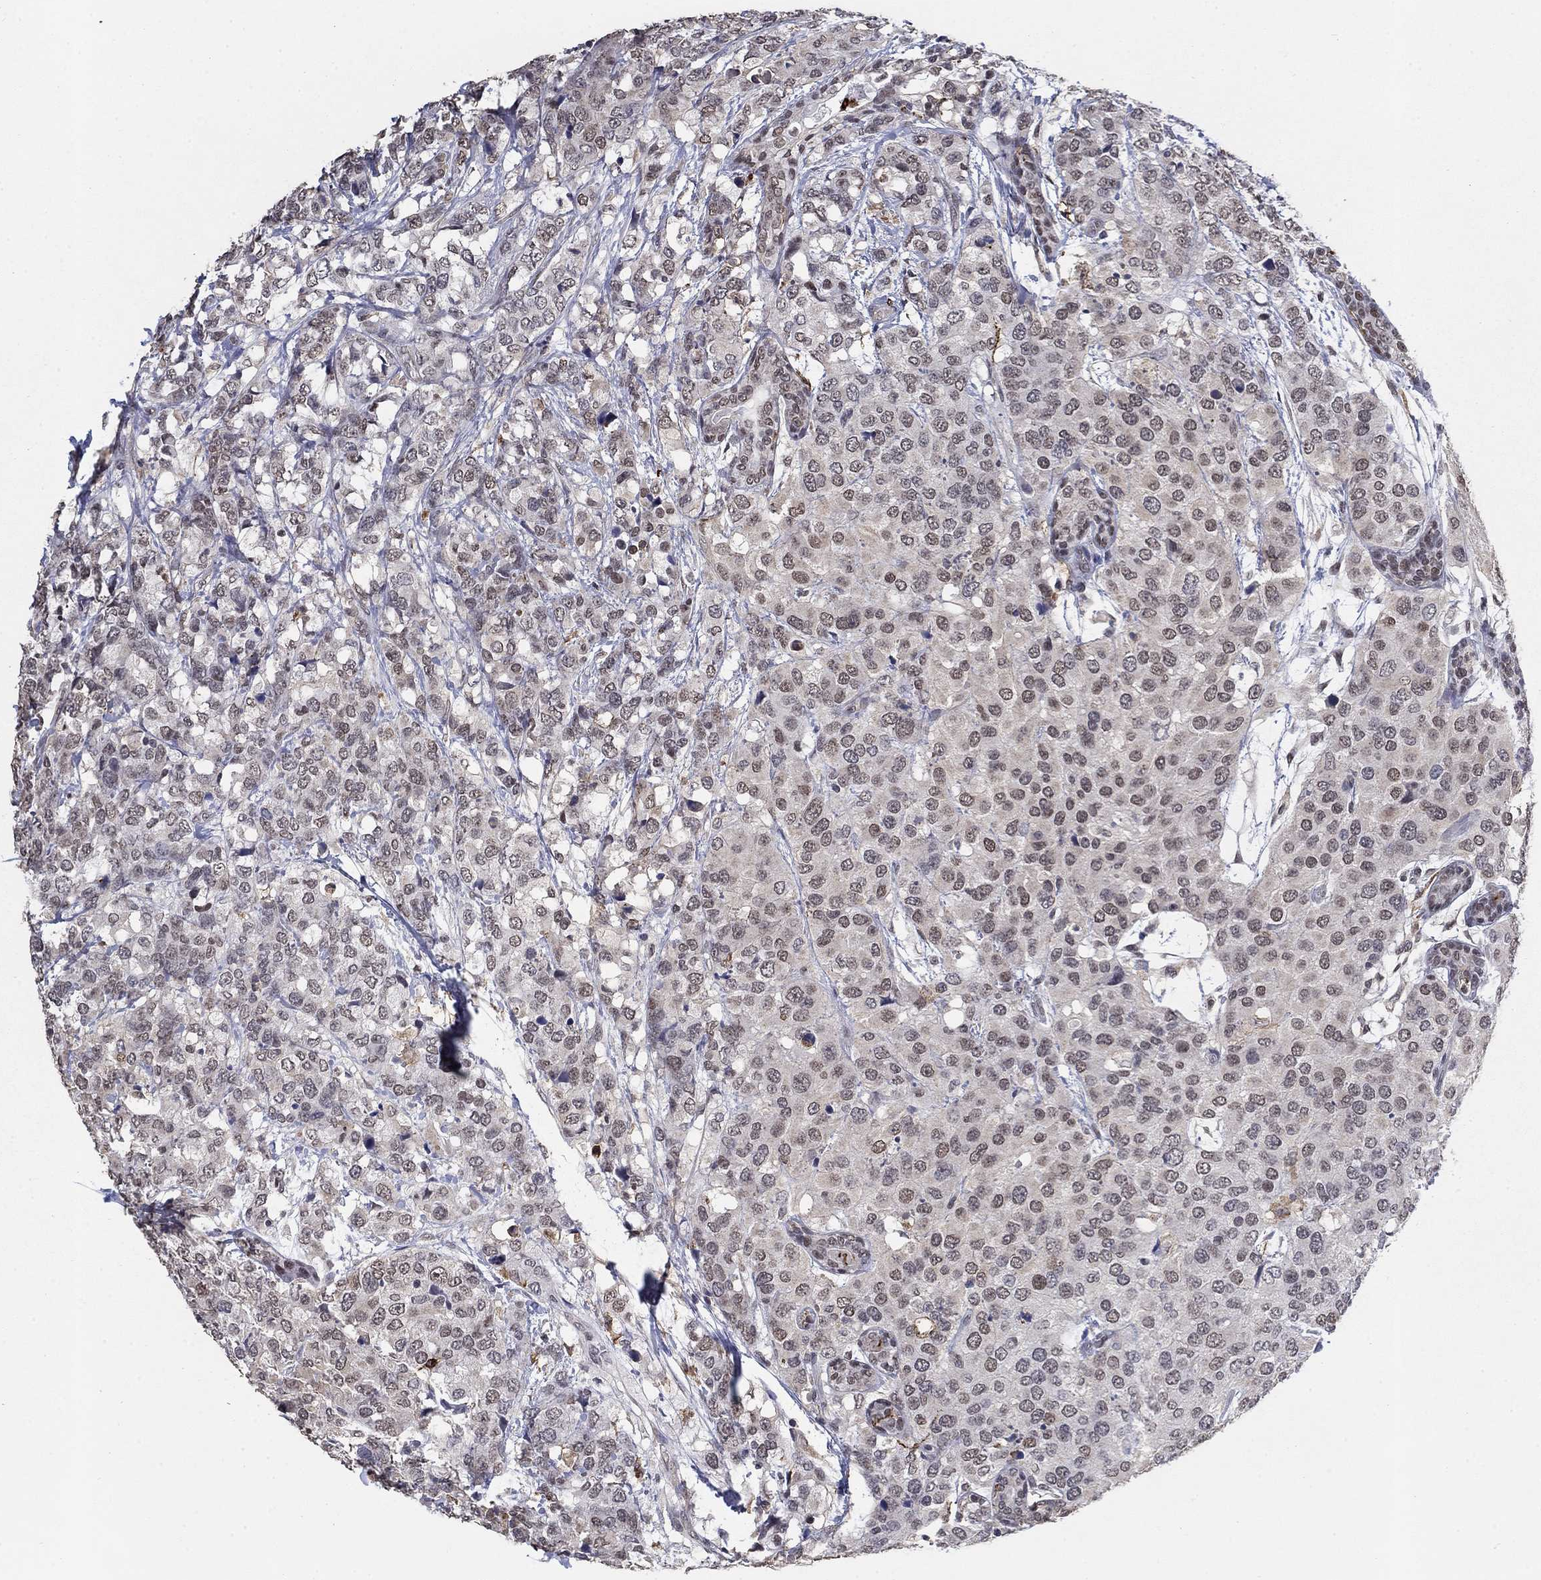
{"staining": {"intensity": "weak", "quantity": "<25%", "location": "nuclear"}, "tissue": "breast cancer", "cell_type": "Tumor cells", "image_type": "cancer", "snomed": [{"axis": "morphology", "description": "Lobular carcinoma"}, {"axis": "topography", "description": "Breast"}], "caption": "Immunohistochemistry (IHC) photomicrograph of neoplastic tissue: human breast lobular carcinoma stained with DAB (3,3'-diaminobenzidine) reveals no significant protein positivity in tumor cells. (Brightfield microscopy of DAB (3,3'-diaminobenzidine) immunohistochemistry at high magnification).", "gene": "GRIA3", "patient": {"sex": "female", "age": 59}}